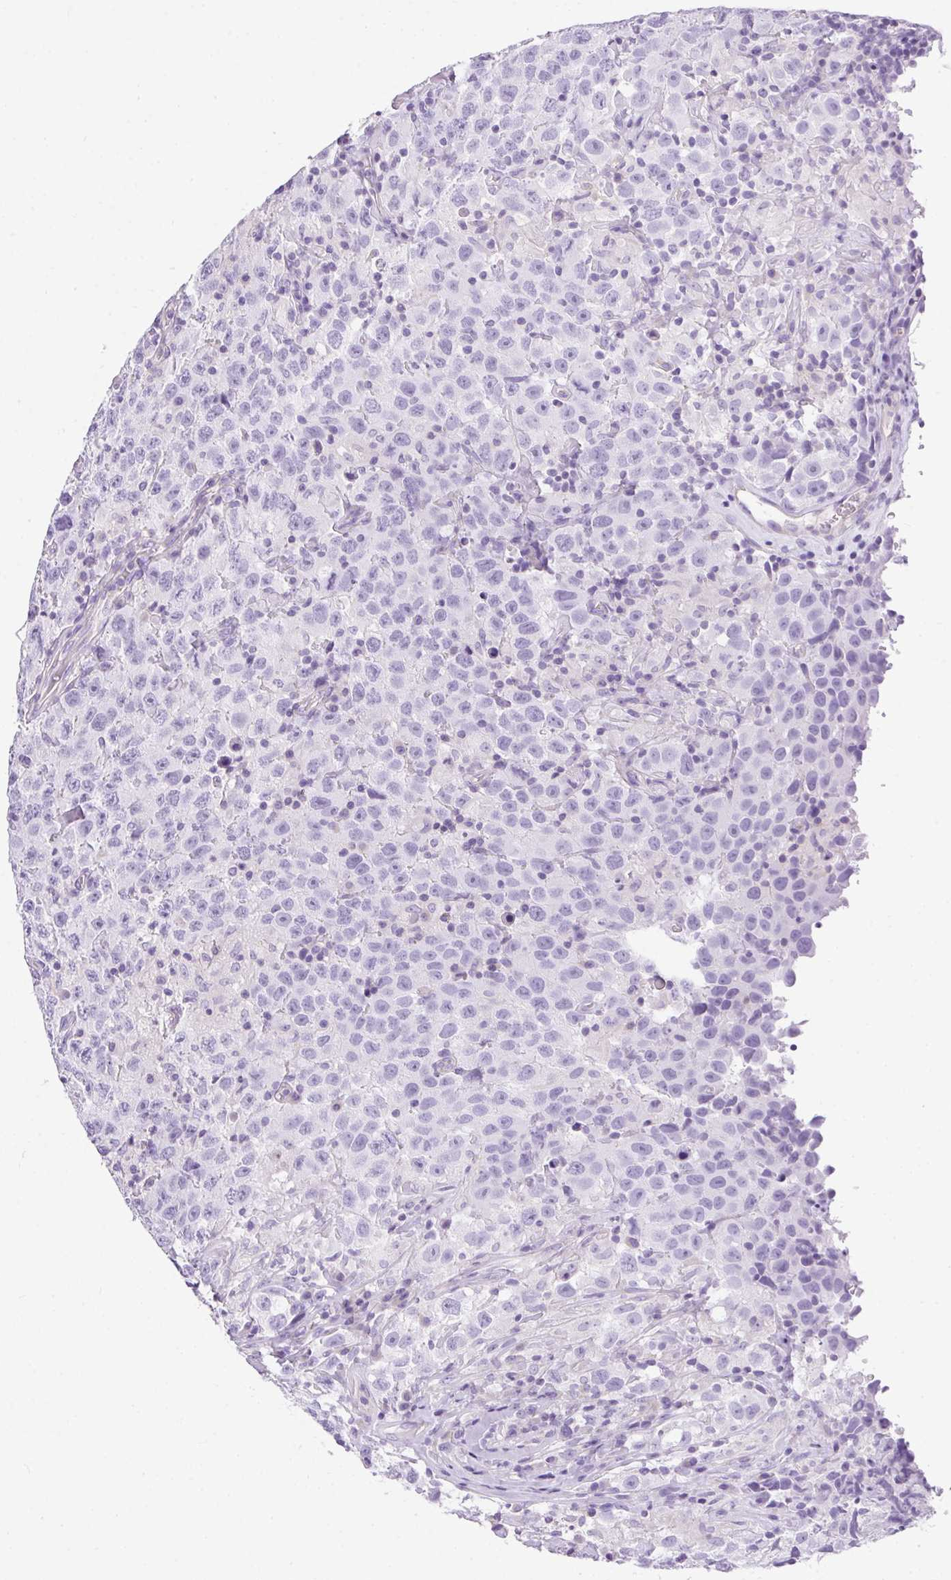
{"staining": {"intensity": "negative", "quantity": "none", "location": "none"}, "tissue": "testis cancer", "cell_type": "Tumor cells", "image_type": "cancer", "snomed": [{"axis": "morphology", "description": "Seminoma, NOS"}, {"axis": "topography", "description": "Testis"}], "caption": "Immunohistochemistry photomicrograph of neoplastic tissue: testis cancer (seminoma) stained with DAB (3,3'-diaminobenzidine) exhibits no significant protein staining in tumor cells. The staining is performed using DAB brown chromogen with nuclei counter-stained in using hematoxylin.", "gene": "PLPPR3", "patient": {"sex": "male", "age": 41}}